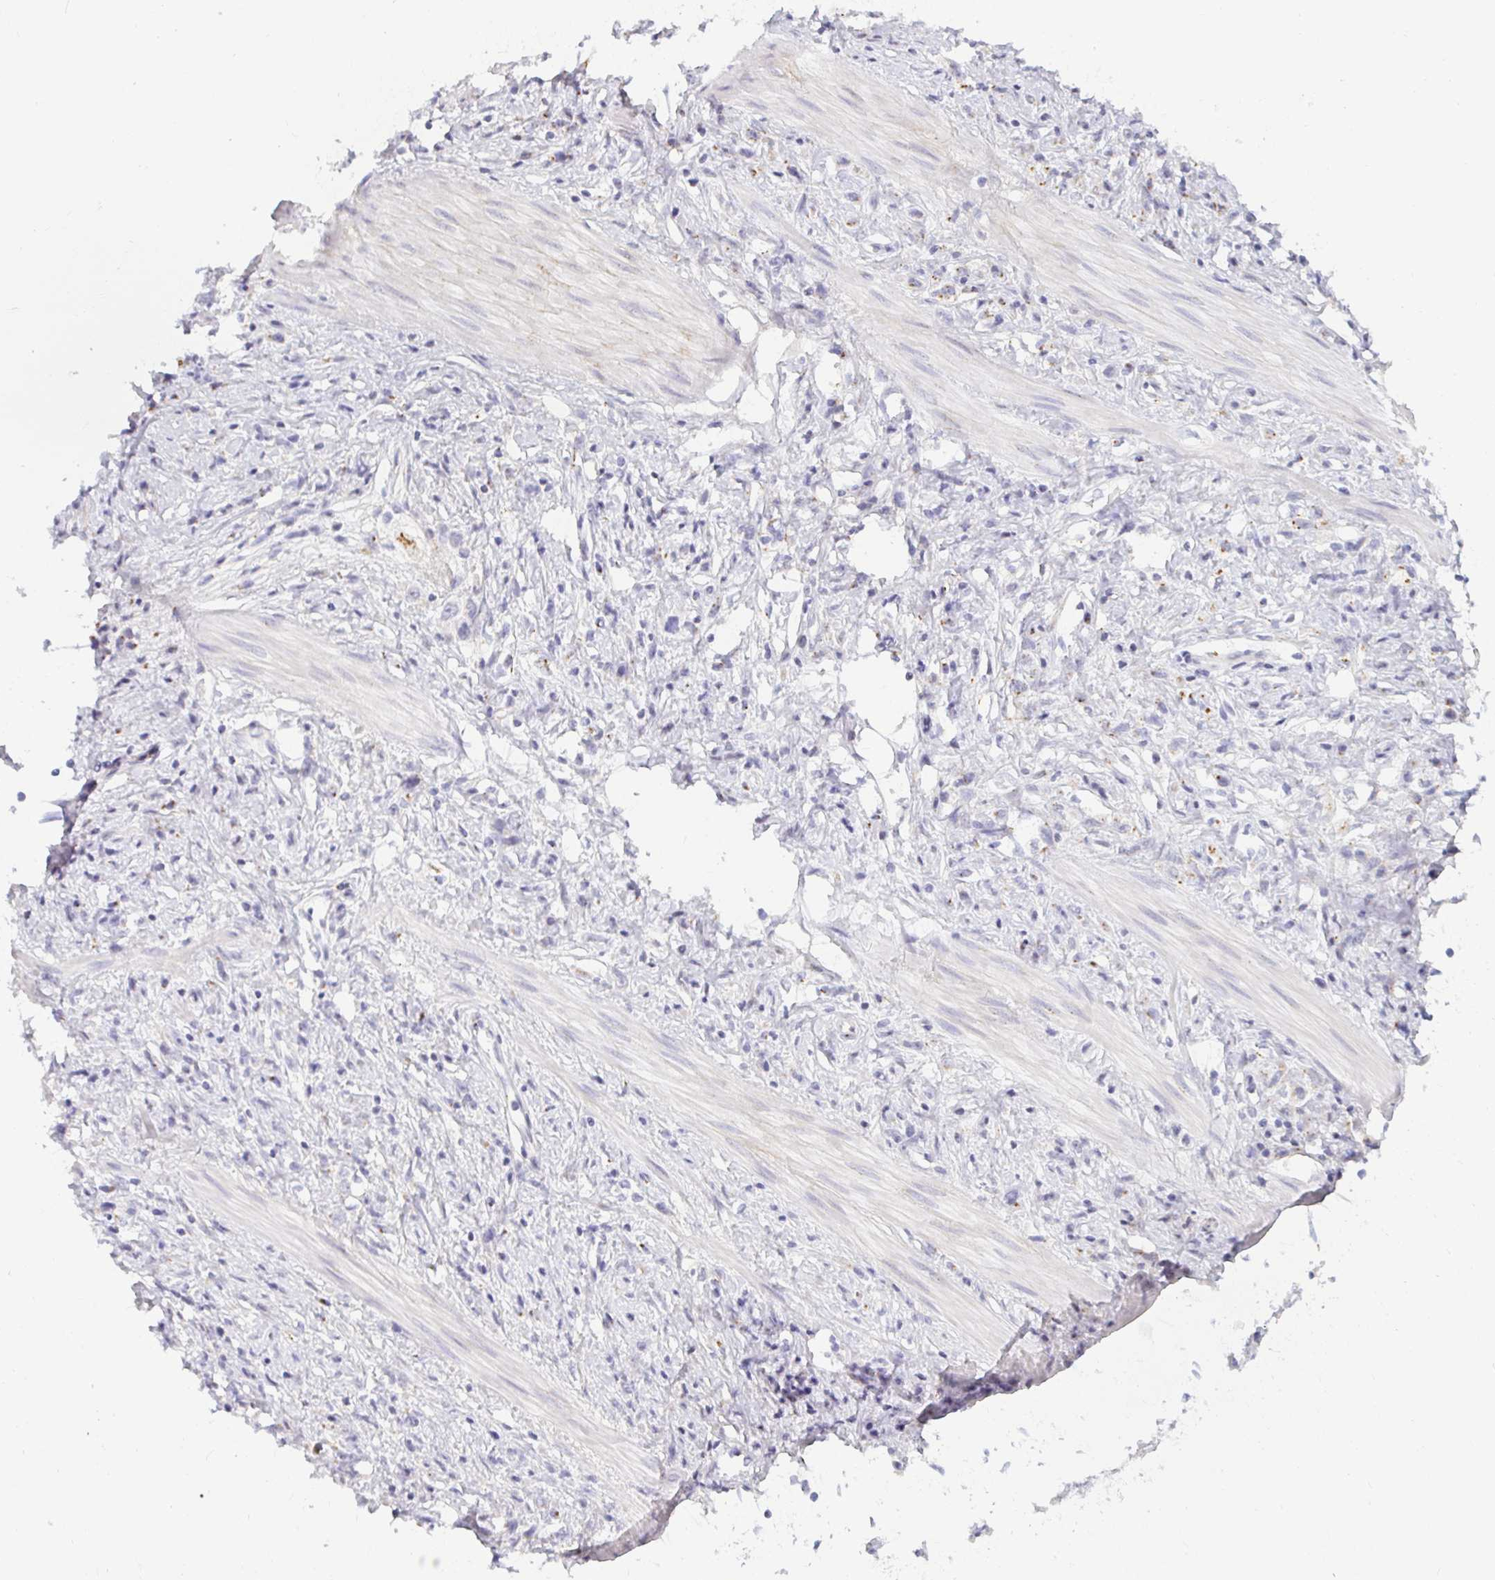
{"staining": {"intensity": "negative", "quantity": "none", "location": "none"}, "tissue": "stomach cancer", "cell_type": "Tumor cells", "image_type": "cancer", "snomed": [{"axis": "morphology", "description": "Adenocarcinoma, NOS"}, {"axis": "topography", "description": "Stomach"}], "caption": "Immunohistochemistry histopathology image of neoplastic tissue: stomach cancer stained with DAB (3,3'-diaminobenzidine) demonstrates no significant protein expression in tumor cells.", "gene": "OR51D1", "patient": {"sex": "male", "age": 47}}